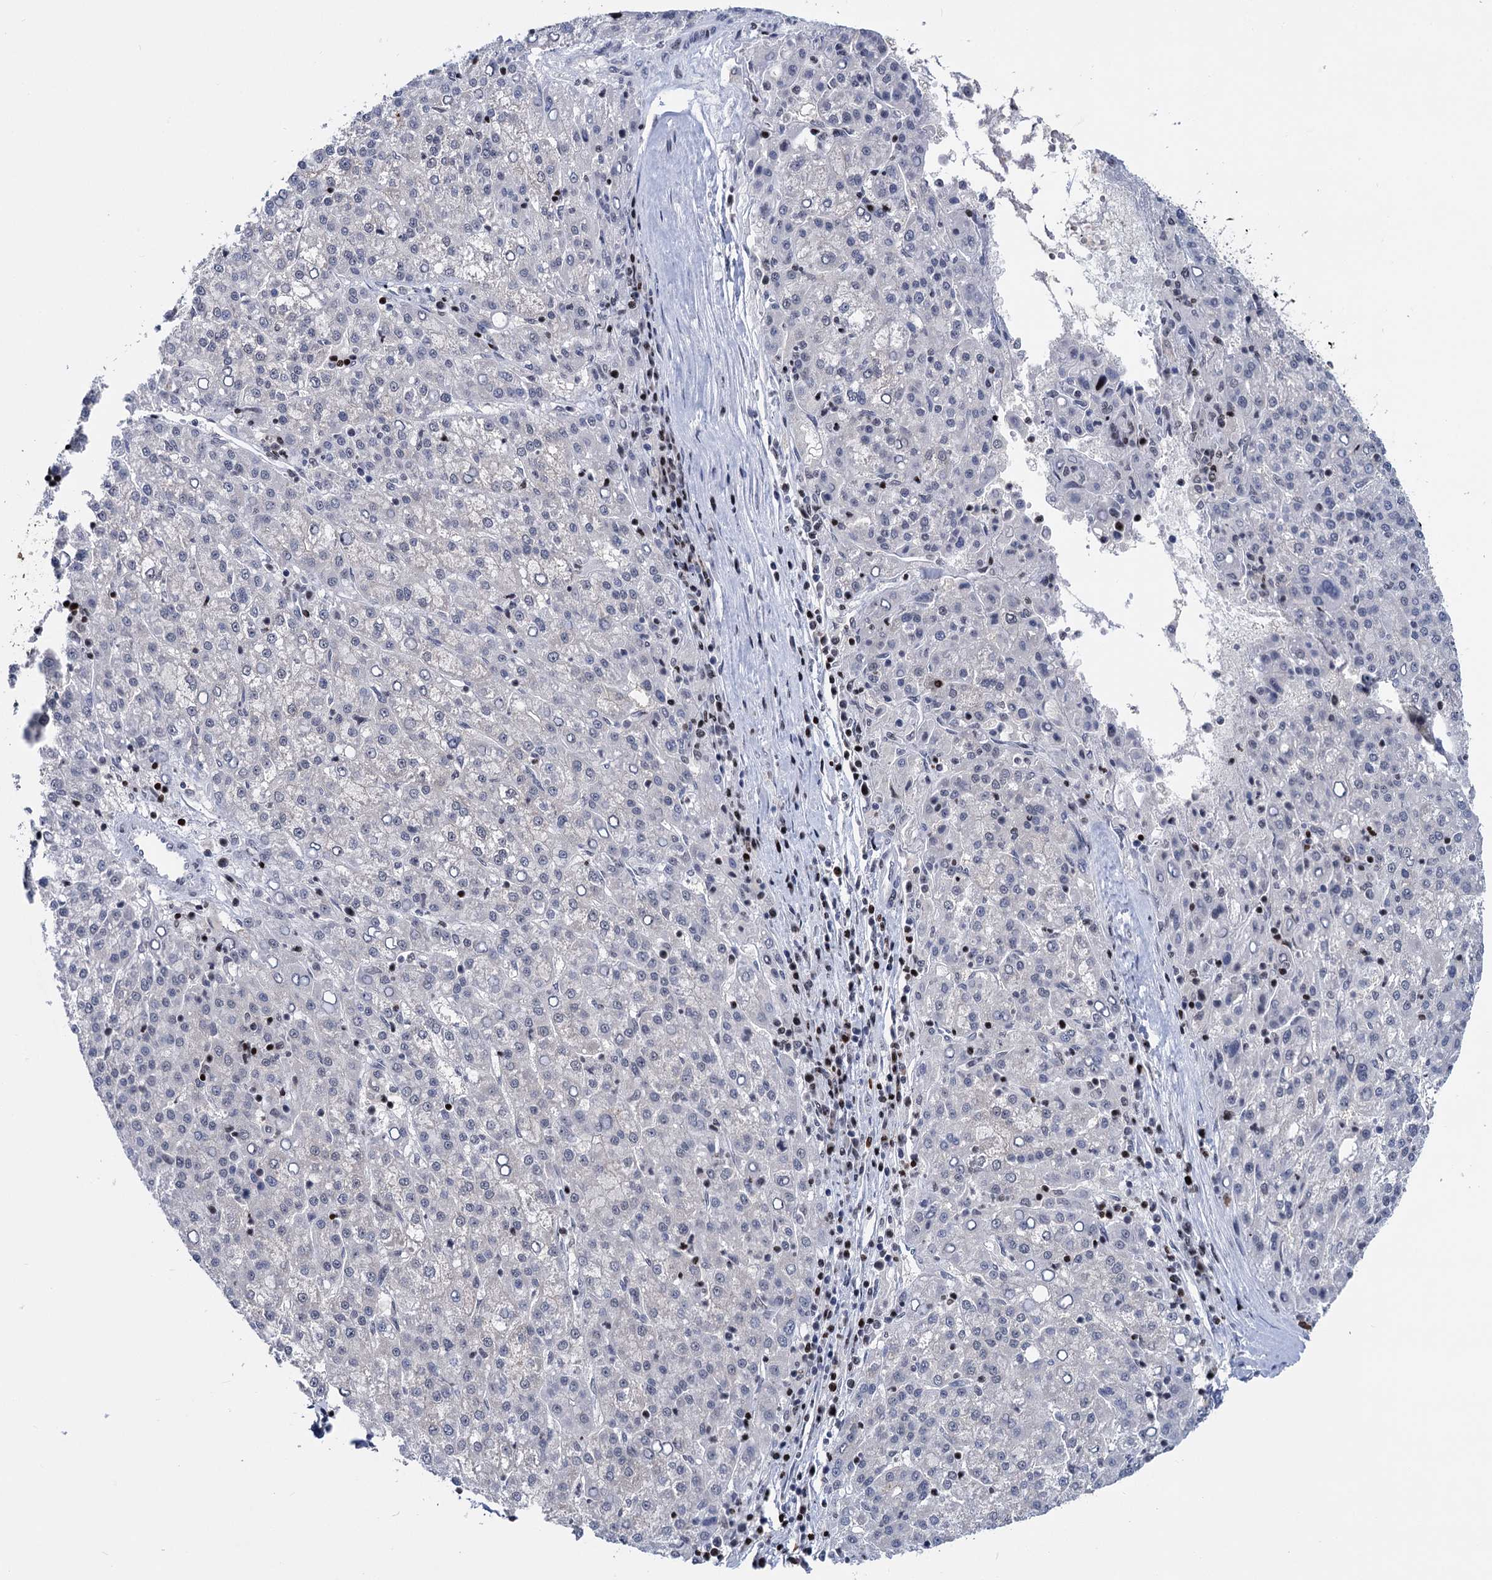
{"staining": {"intensity": "negative", "quantity": "none", "location": "none"}, "tissue": "liver cancer", "cell_type": "Tumor cells", "image_type": "cancer", "snomed": [{"axis": "morphology", "description": "Carcinoma, Hepatocellular, NOS"}, {"axis": "topography", "description": "Liver"}], "caption": "A histopathology image of human liver cancer (hepatocellular carcinoma) is negative for staining in tumor cells.", "gene": "ZCCHC10", "patient": {"sex": "female", "age": 58}}